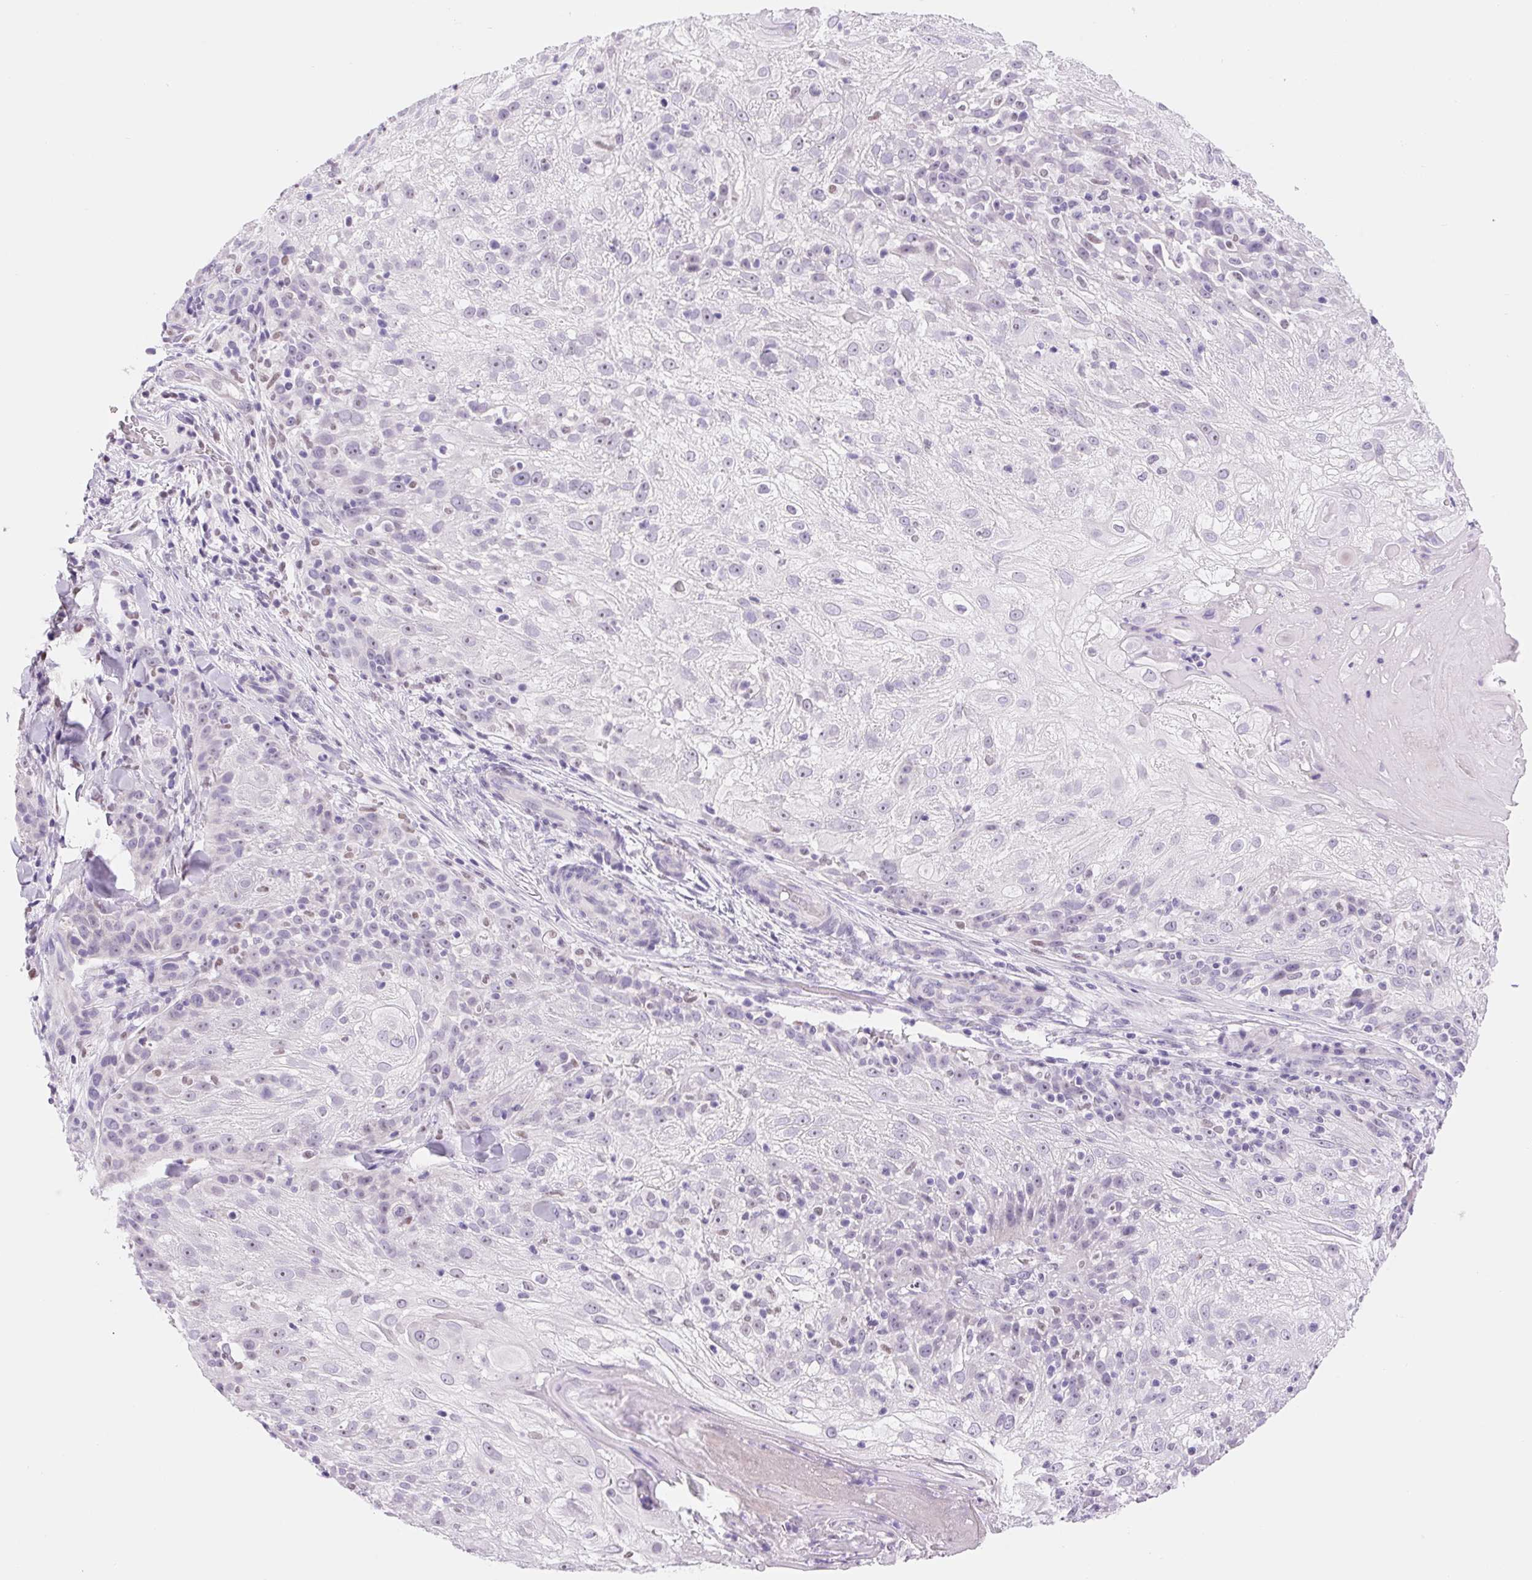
{"staining": {"intensity": "negative", "quantity": "none", "location": "none"}, "tissue": "skin cancer", "cell_type": "Tumor cells", "image_type": "cancer", "snomed": [{"axis": "morphology", "description": "Normal tissue, NOS"}, {"axis": "morphology", "description": "Squamous cell carcinoma, NOS"}, {"axis": "topography", "description": "Skin"}], "caption": "Squamous cell carcinoma (skin) stained for a protein using immunohistochemistry demonstrates no expression tumor cells.", "gene": "ASGR2", "patient": {"sex": "female", "age": 83}}